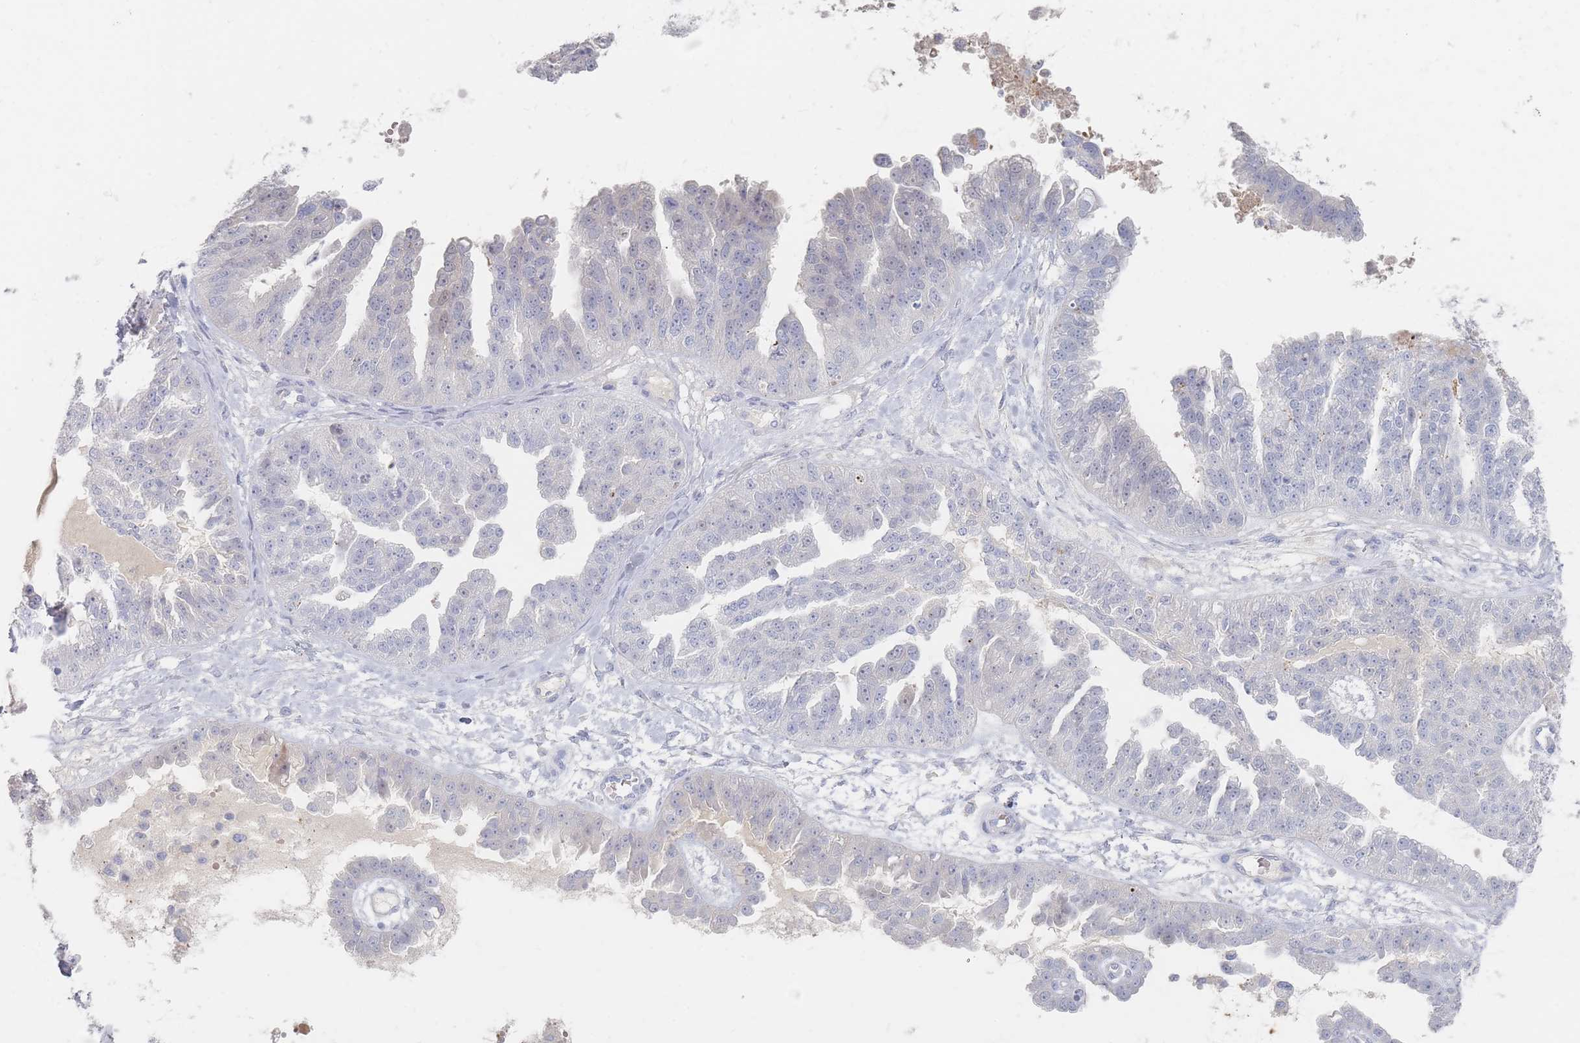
{"staining": {"intensity": "negative", "quantity": "none", "location": "none"}, "tissue": "ovarian cancer", "cell_type": "Tumor cells", "image_type": "cancer", "snomed": [{"axis": "morphology", "description": "Cystadenocarcinoma, serous, NOS"}, {"axis": "topography", "description": "Ovary"}], "caption": "DAB (3,3'-diaminobenzidine) immunohistochemical staining of ovarian serous cystadenocarcinoma shows no significant positivity in tumor cells.", "gene": "HELZ2", "patient": {"sex": "female", "age": 58}}